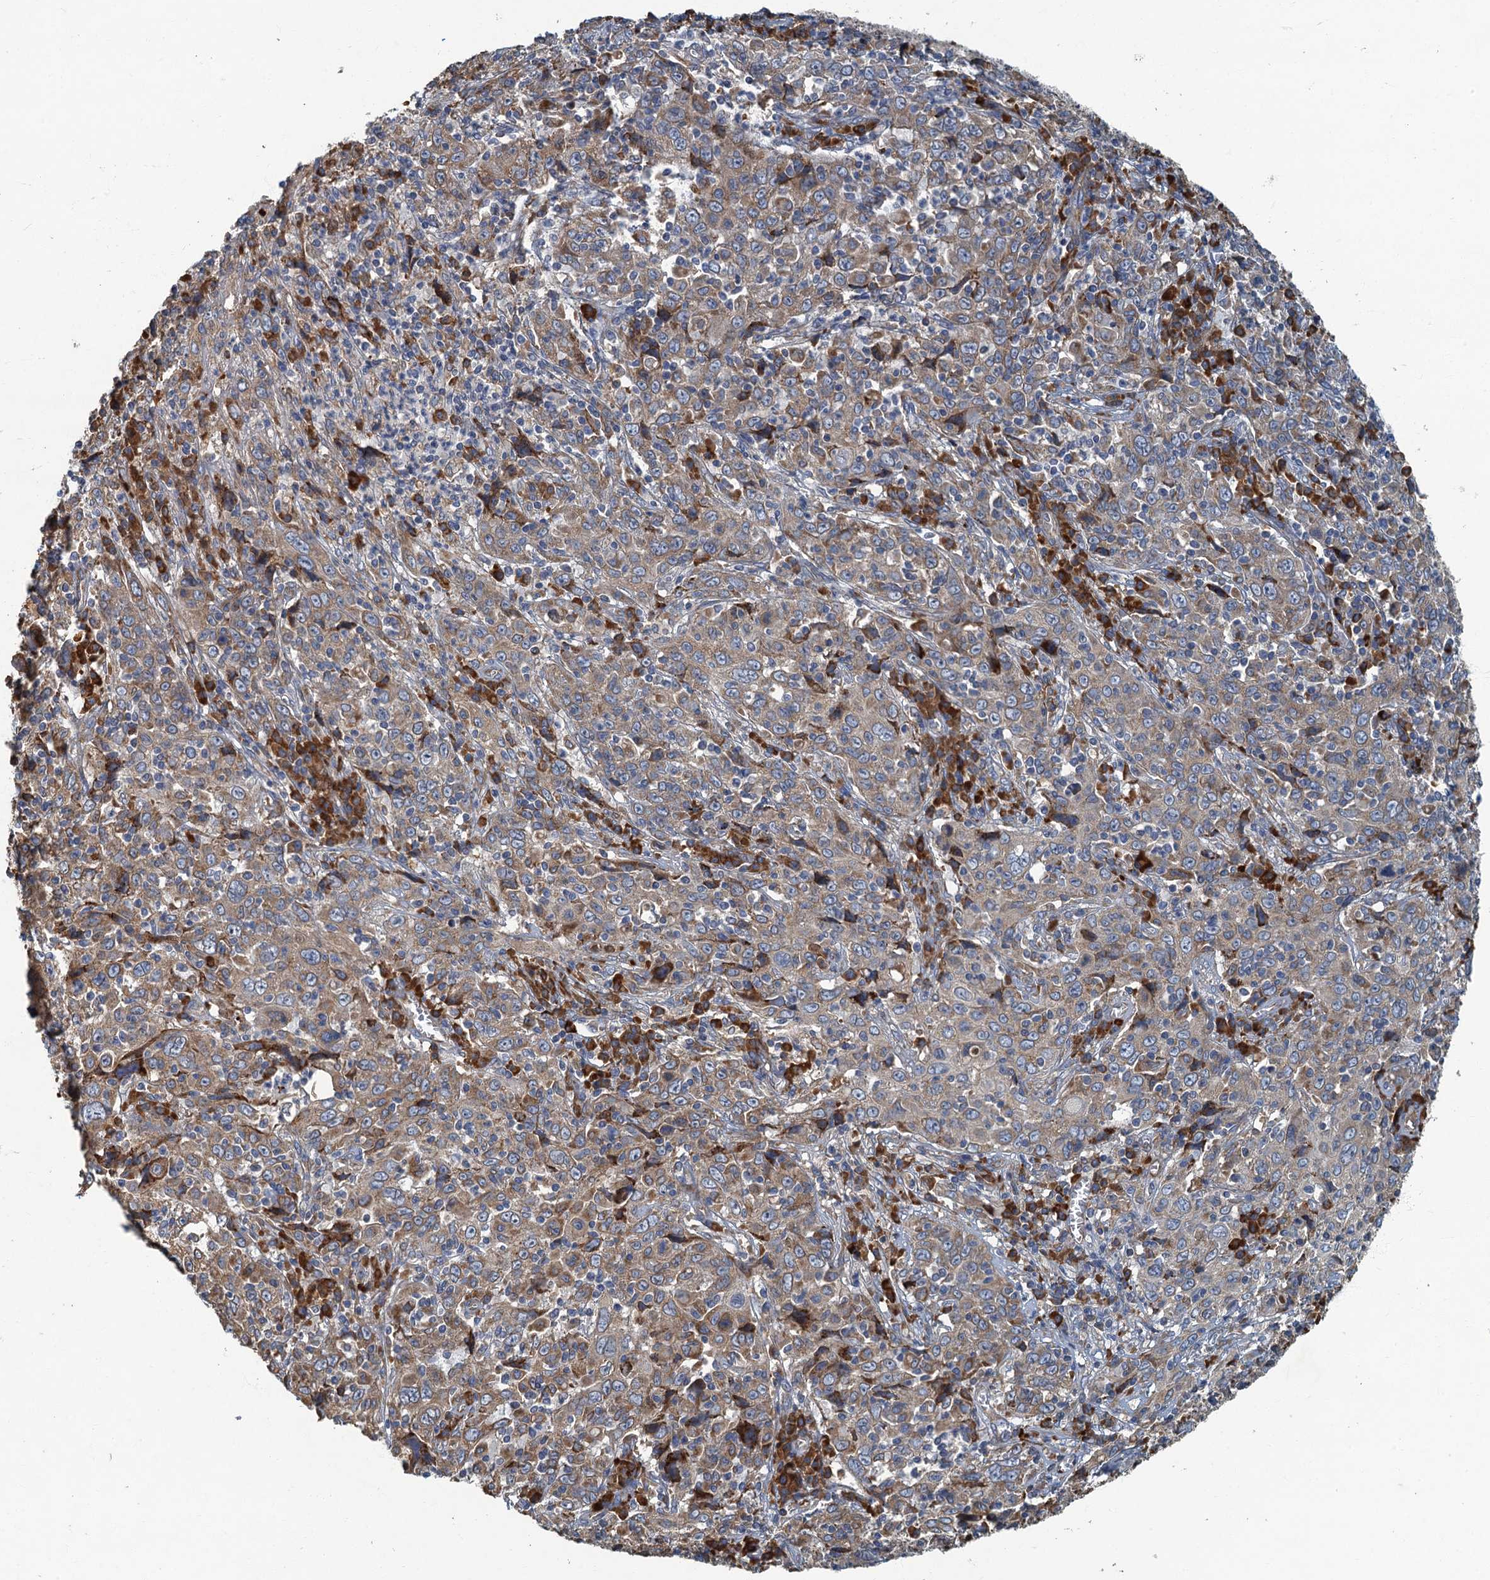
{"staining": {"intensity": "weak", "quantity": ">75%", "location": "cytoplasmic/membranous"}, "tissue": "cervical cancer", "cell_type": "Tumor cells", "image_type": "cancer", "snomed": [{"axis": "morphology", "description": "Squamous cell carcinoma, NOS"}, {"axis": "topography", "description": "Cervix"}], "caption": "There is low levels of weak cytoplasmic/membranous expression in tumor cells of cervical squamous cell carcinoma, as demonstrated by immunohistochemical staining (brown color).", "gene": "SPDYC", "patient": {"sex": "female", "age": 46}}